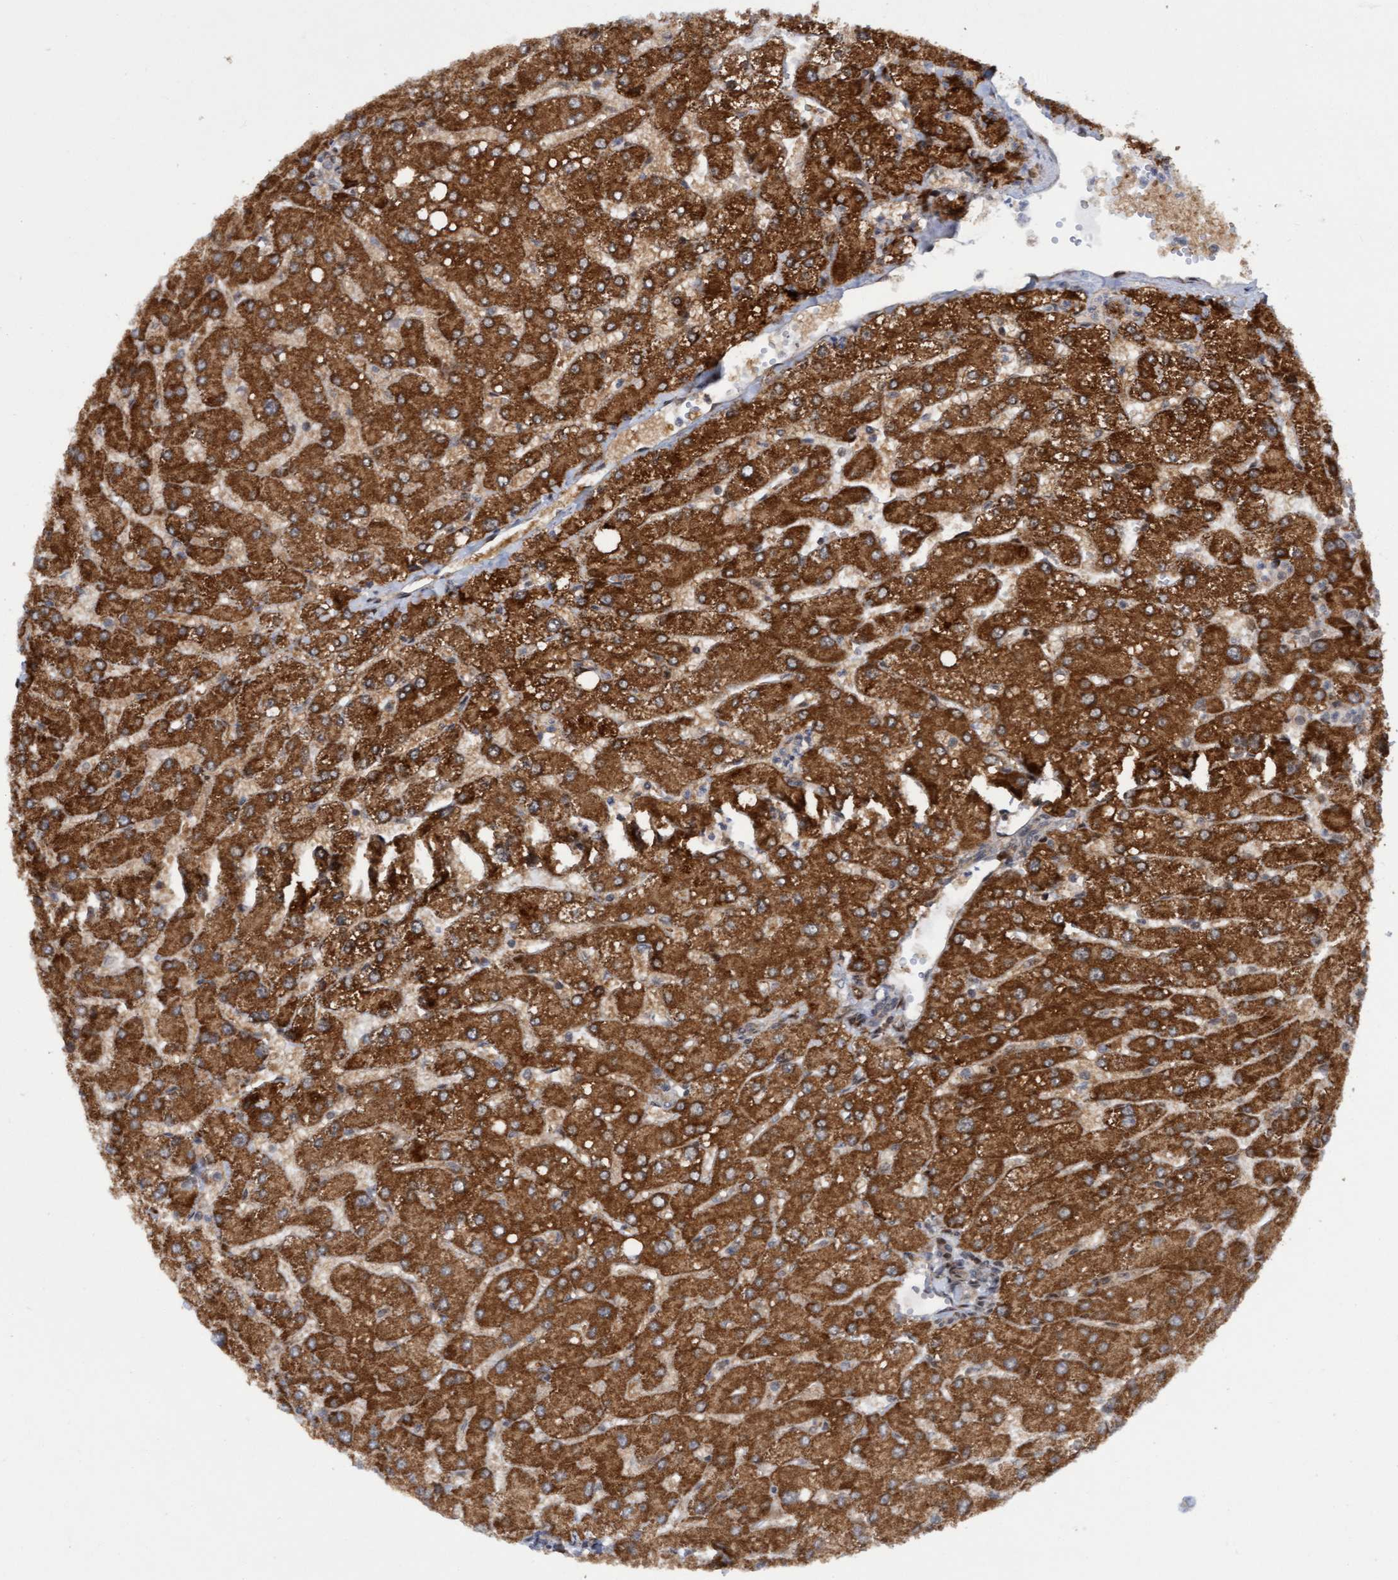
{"staining": {"intensity": "weak", "quantity": ">75%", "location": "cytoplasmic/membranous"}, "tissue": "liver", "cell_type": "Cholangiocytes", "image_type": "normal", "snomed": [{"axis": "morphology", "description": "Normal tissue, NOS"}, {"axis": "topography", "description": "Liver"}], "caption": "High-magnification brightfield microscopy of normal liver stained with DAB (3,3'-diaminobenzidine) (brown) and counterstained with hematoxylin (blue). cholangiocytes exhibit weak cytoplasmic/membranous positivity is seen in approximately>75% of cells. (Stains: DAB (3,3'-diaminobenzidine) in brown, nuclei in blue, Microscopy: brightfield microscopy at high magnification).", "gene": "ITFG1", "patient": {"sex": "male", "age": 55}}